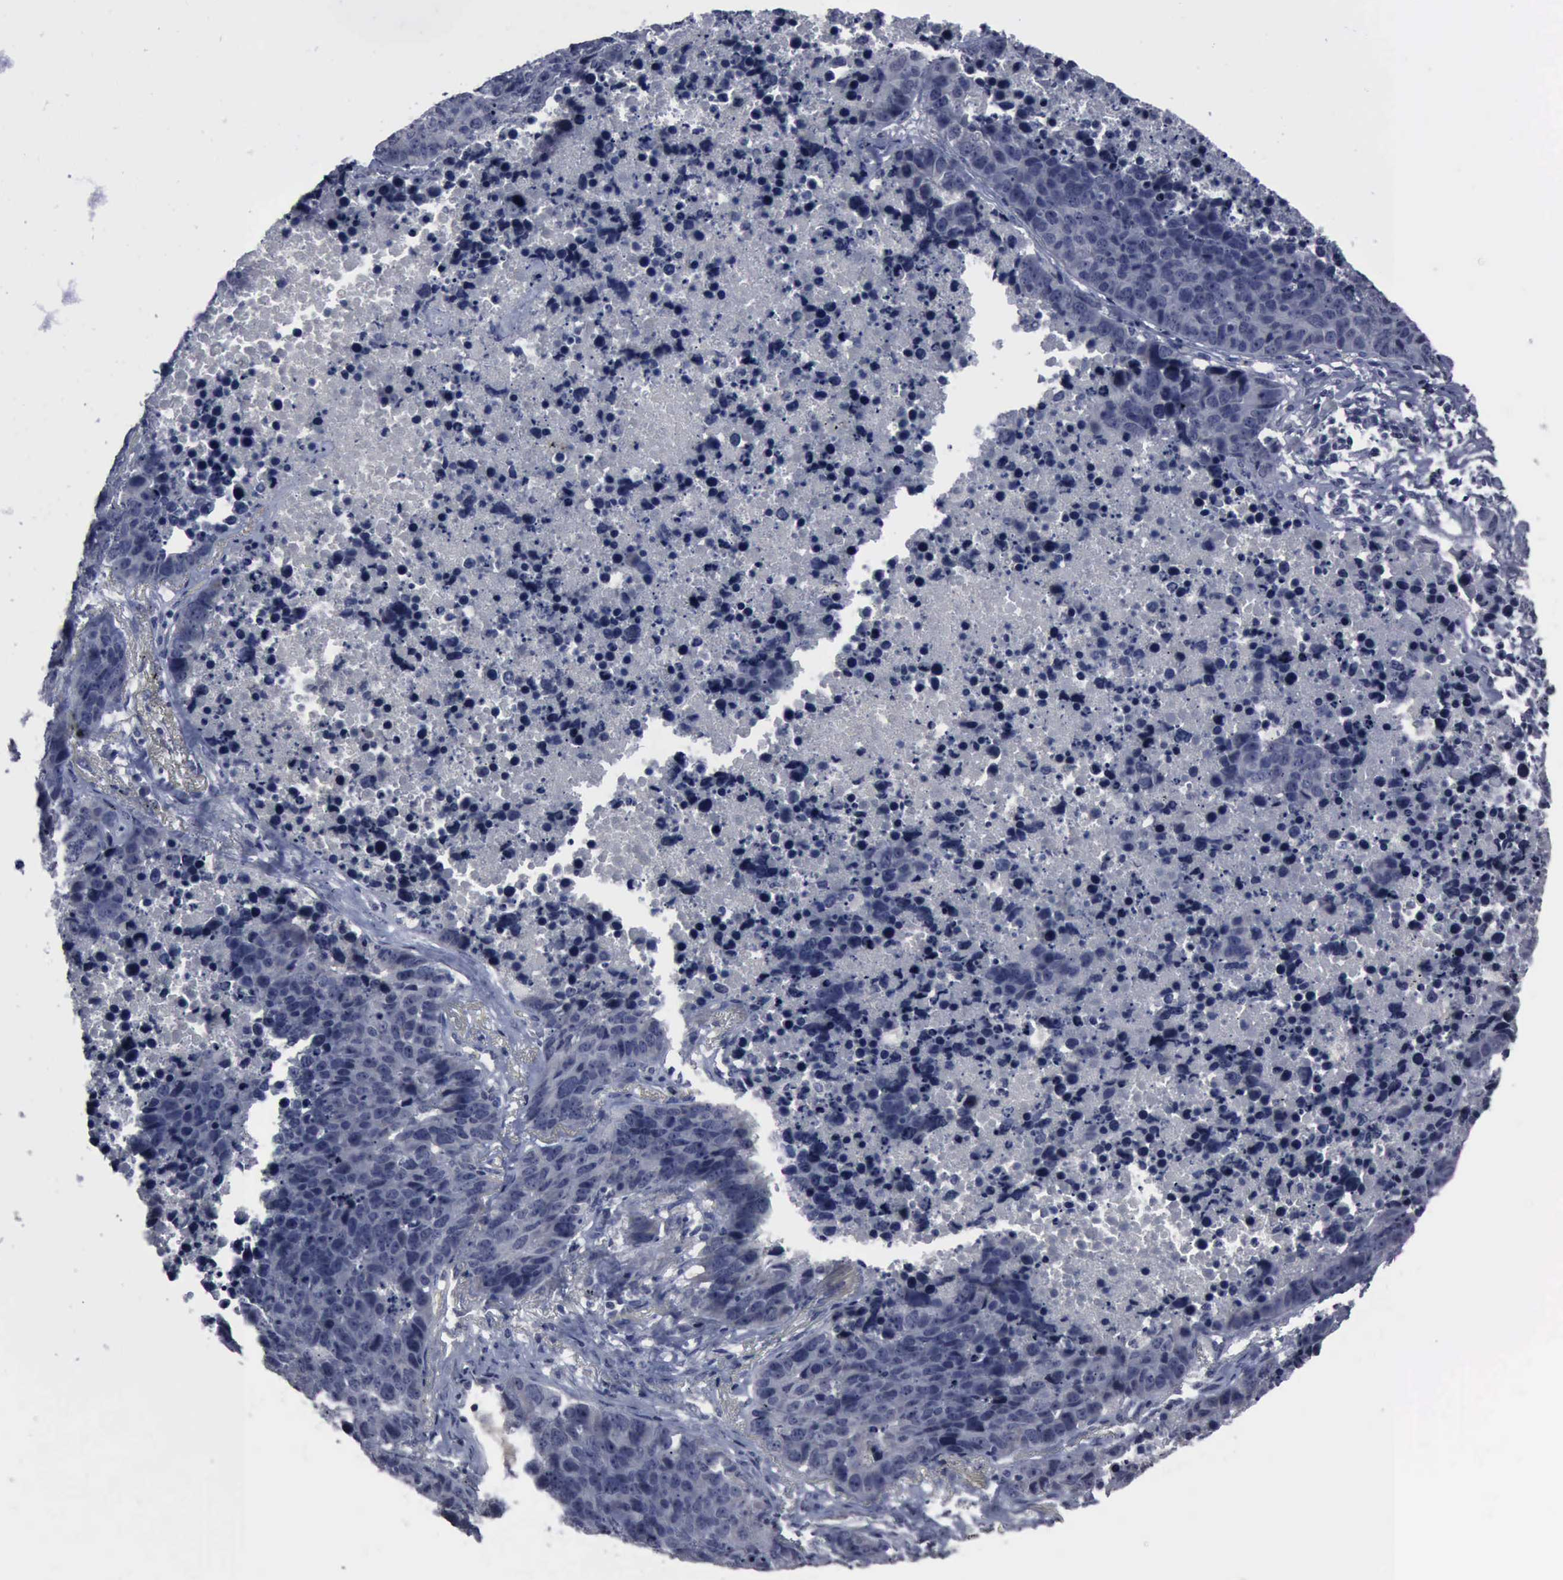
{"staining": {"intensity": "negative", "quantity": "none", "location": "none"}, "tissue": "lung cancer", "cell_type": "Tumor cells", "image_type": "cancer", "snomed": [{"axis": "morphology", "description": "Carcinoid, malignant, NOS"}, {"axis": "topography", "description": "Lung"}], "caption": "Immunohistochemical staining of human lung cancer exhibits no significant staining in tumor cells. (DAB immunohistochemistry, high magnification).", "gene": "MYO18B", "patient": {"sex": "male", "age": 60}}